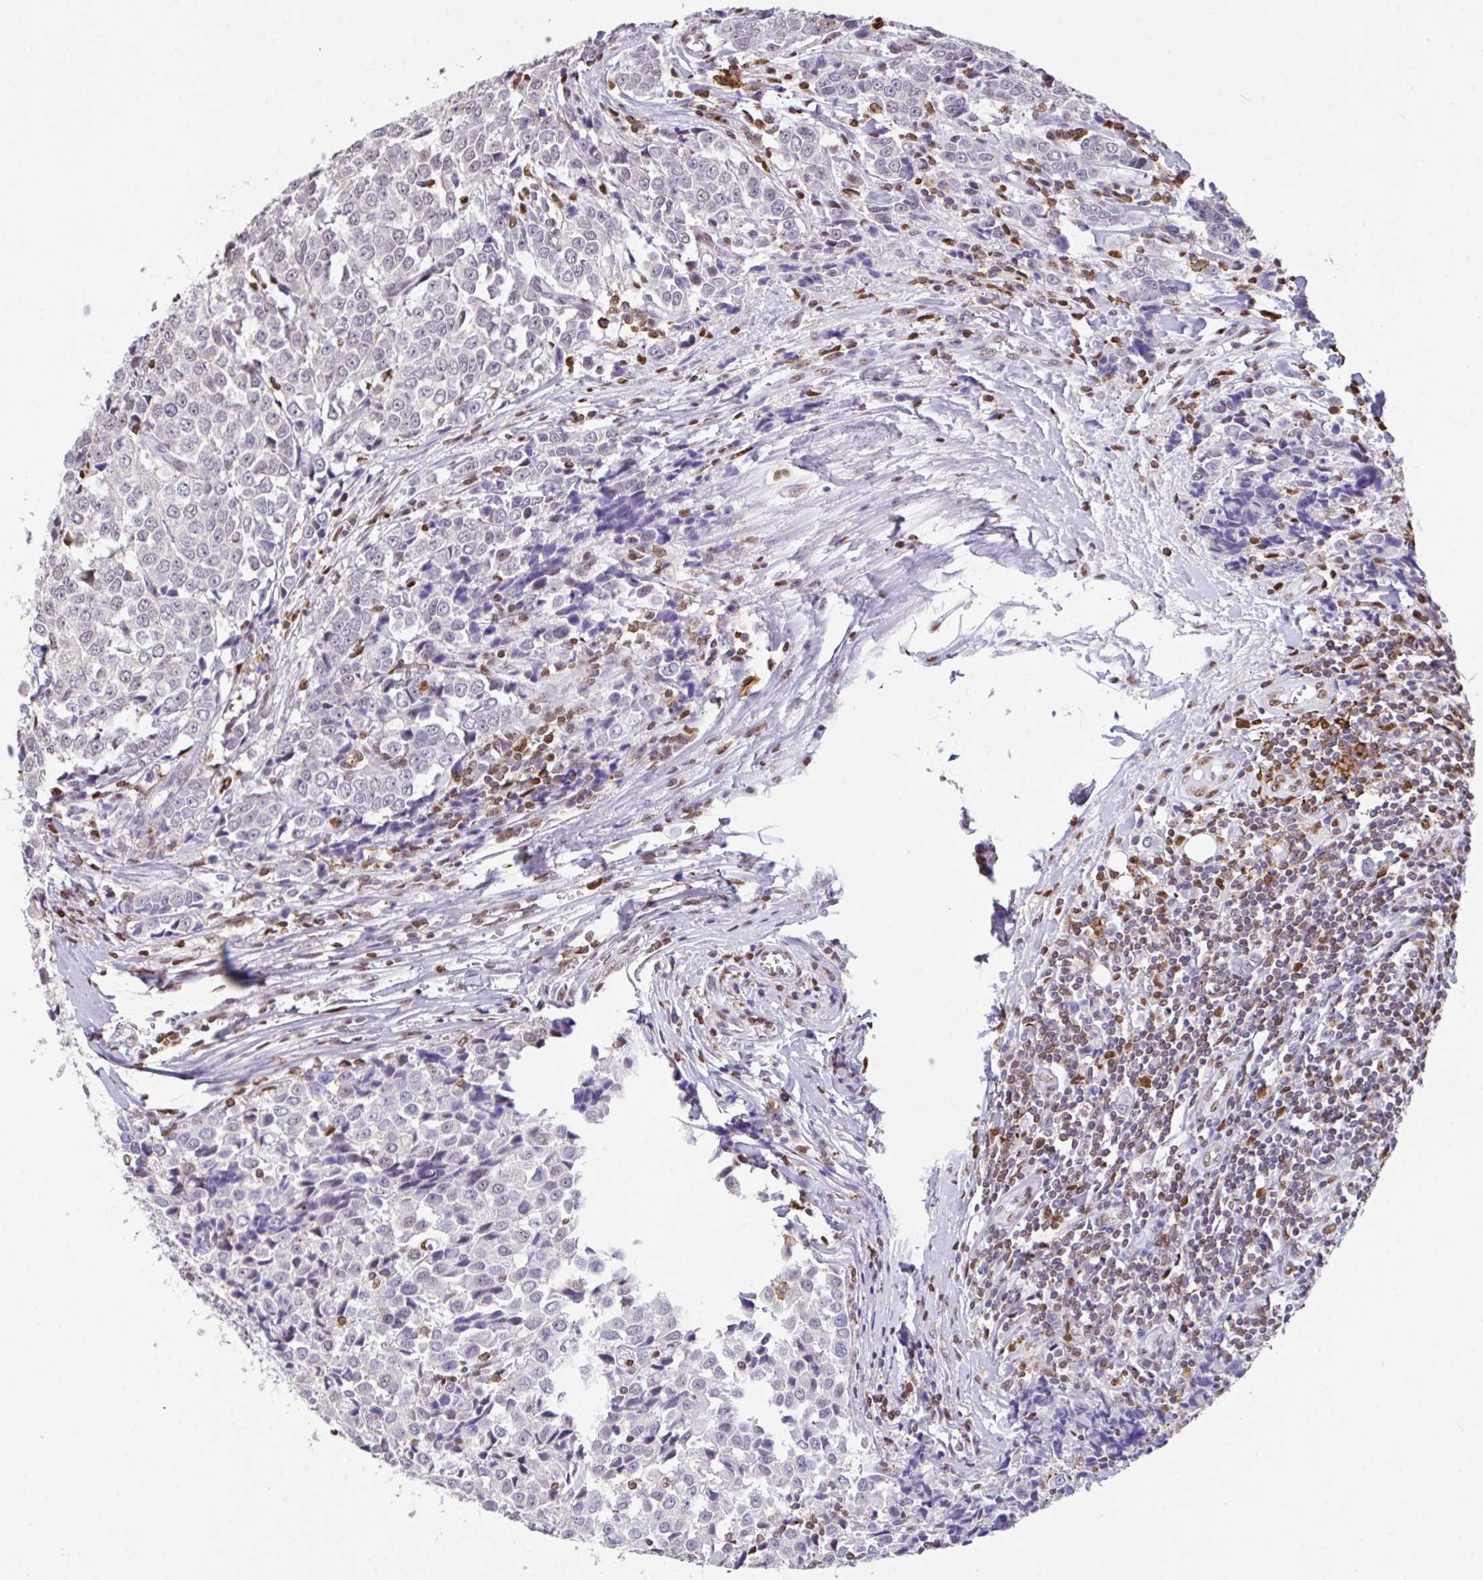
{"staining": {"intensity": "negative", "quantity": "none", "location": "none"}, "tissue": "breast cancer", "cell_type": "Tumor cells", "image_type": "cancer", "snomed": [{"axis": "morphology", "description": "Duct carcinoma"}, {"axis": "topography", "description": "Breast"}], "caption": "Photomicrograph shows no significant protein expression in tumor cells of breast cancer (invasive ductal carcinoma).", "gene": "BTBD10", "patient": {"sex": "female", "age": 80}}